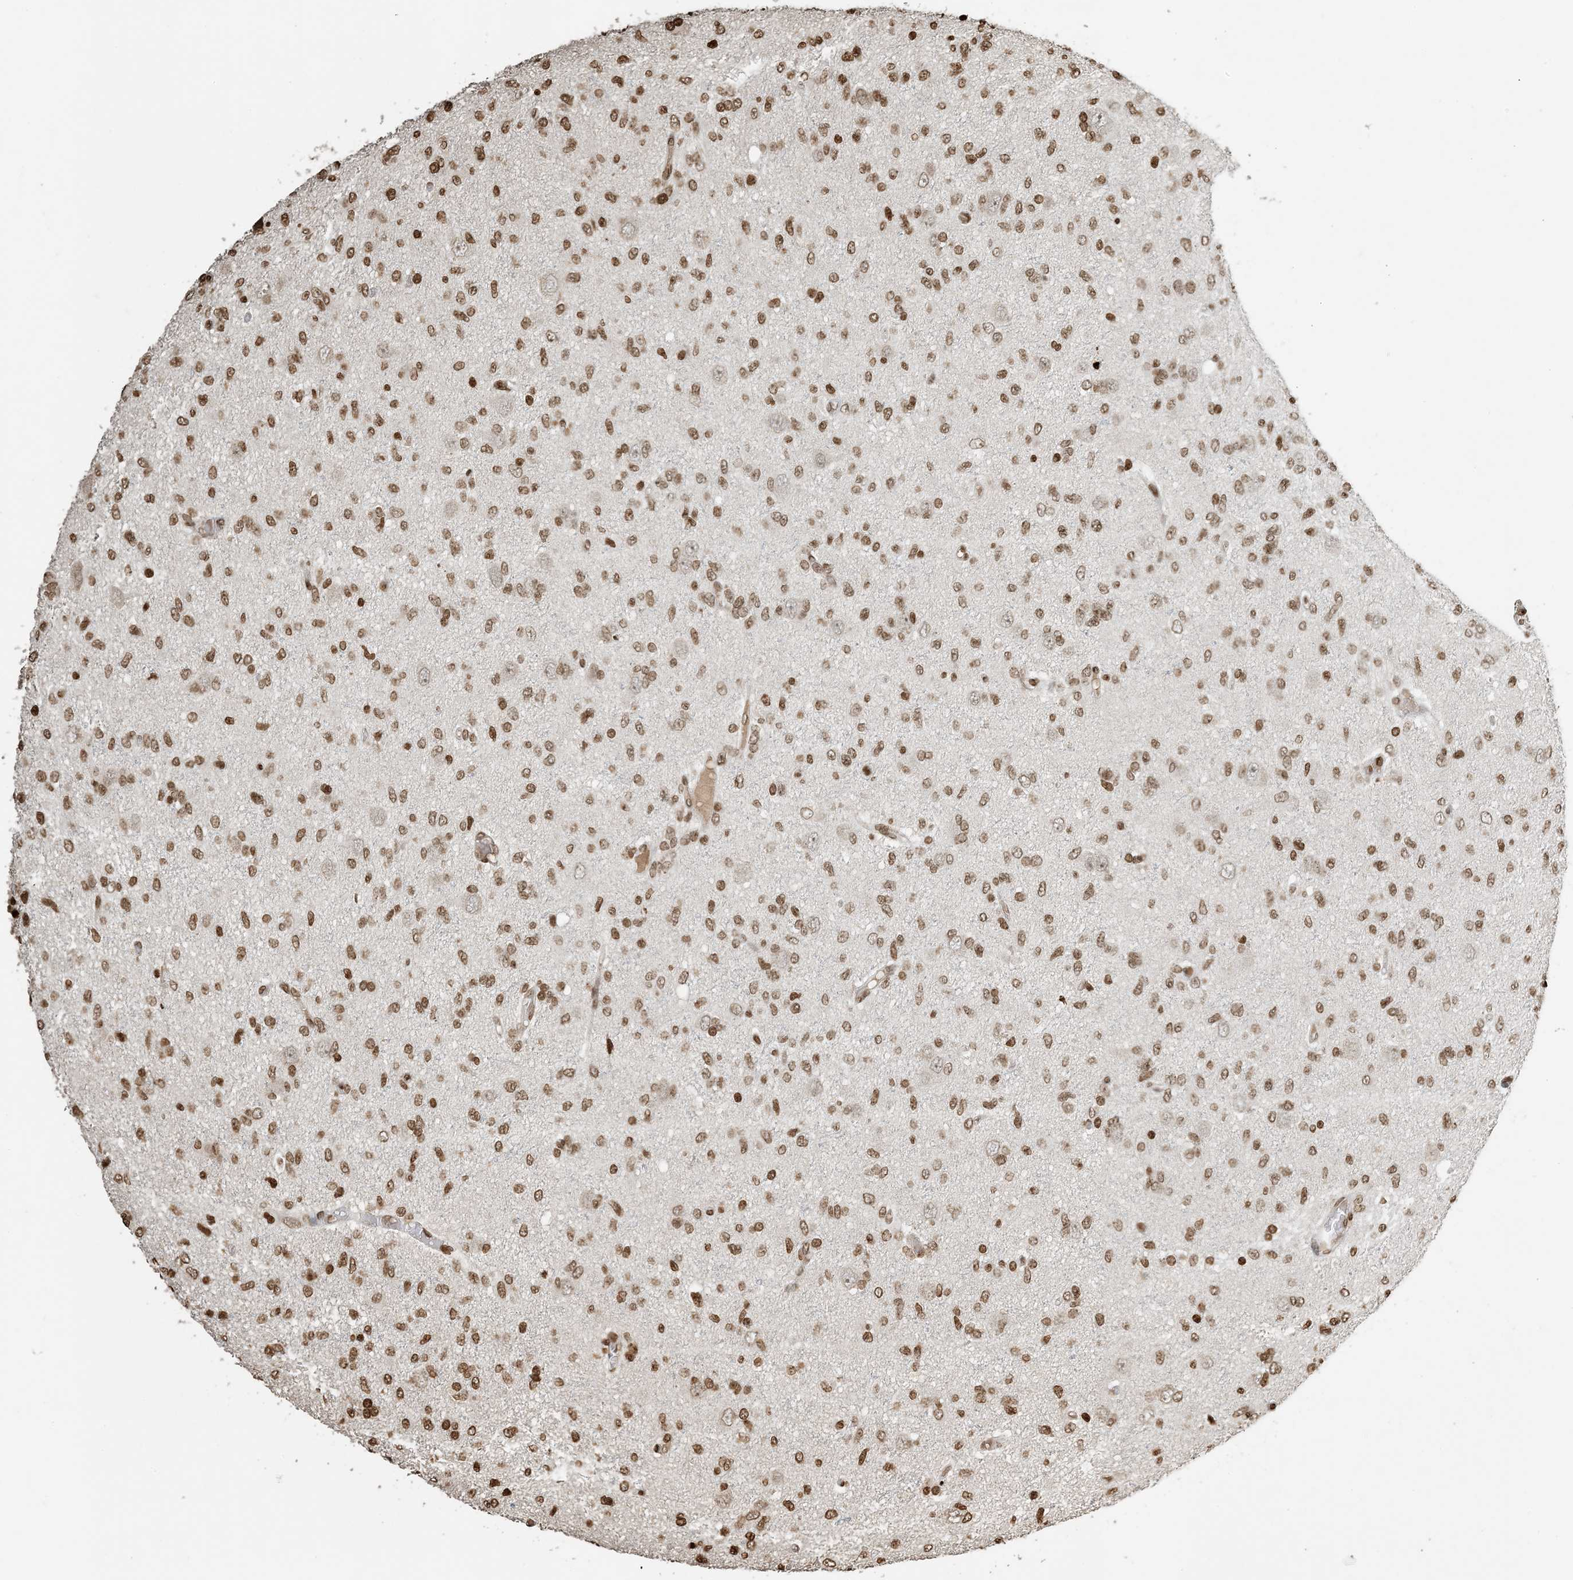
{"staining": {"intensity": "moderate", "quantity": ">75%", "location": "nuclear"}, "tissue": "glioma", "cell_type": "Tumor cells", "image_type": "cancer", "snomed": [{"axis": "morphology", "description": "Glioma, malignant, High grade"}, {"axis": "topography", "description": "Brain"}], "caption": "DAB immunohistochemical staining of human glioma reveals moderate nuclear protein staining in about >75% of tumor cells.", "gene": "H3-3B", "patient": {"sex": "female", "age": 59}}